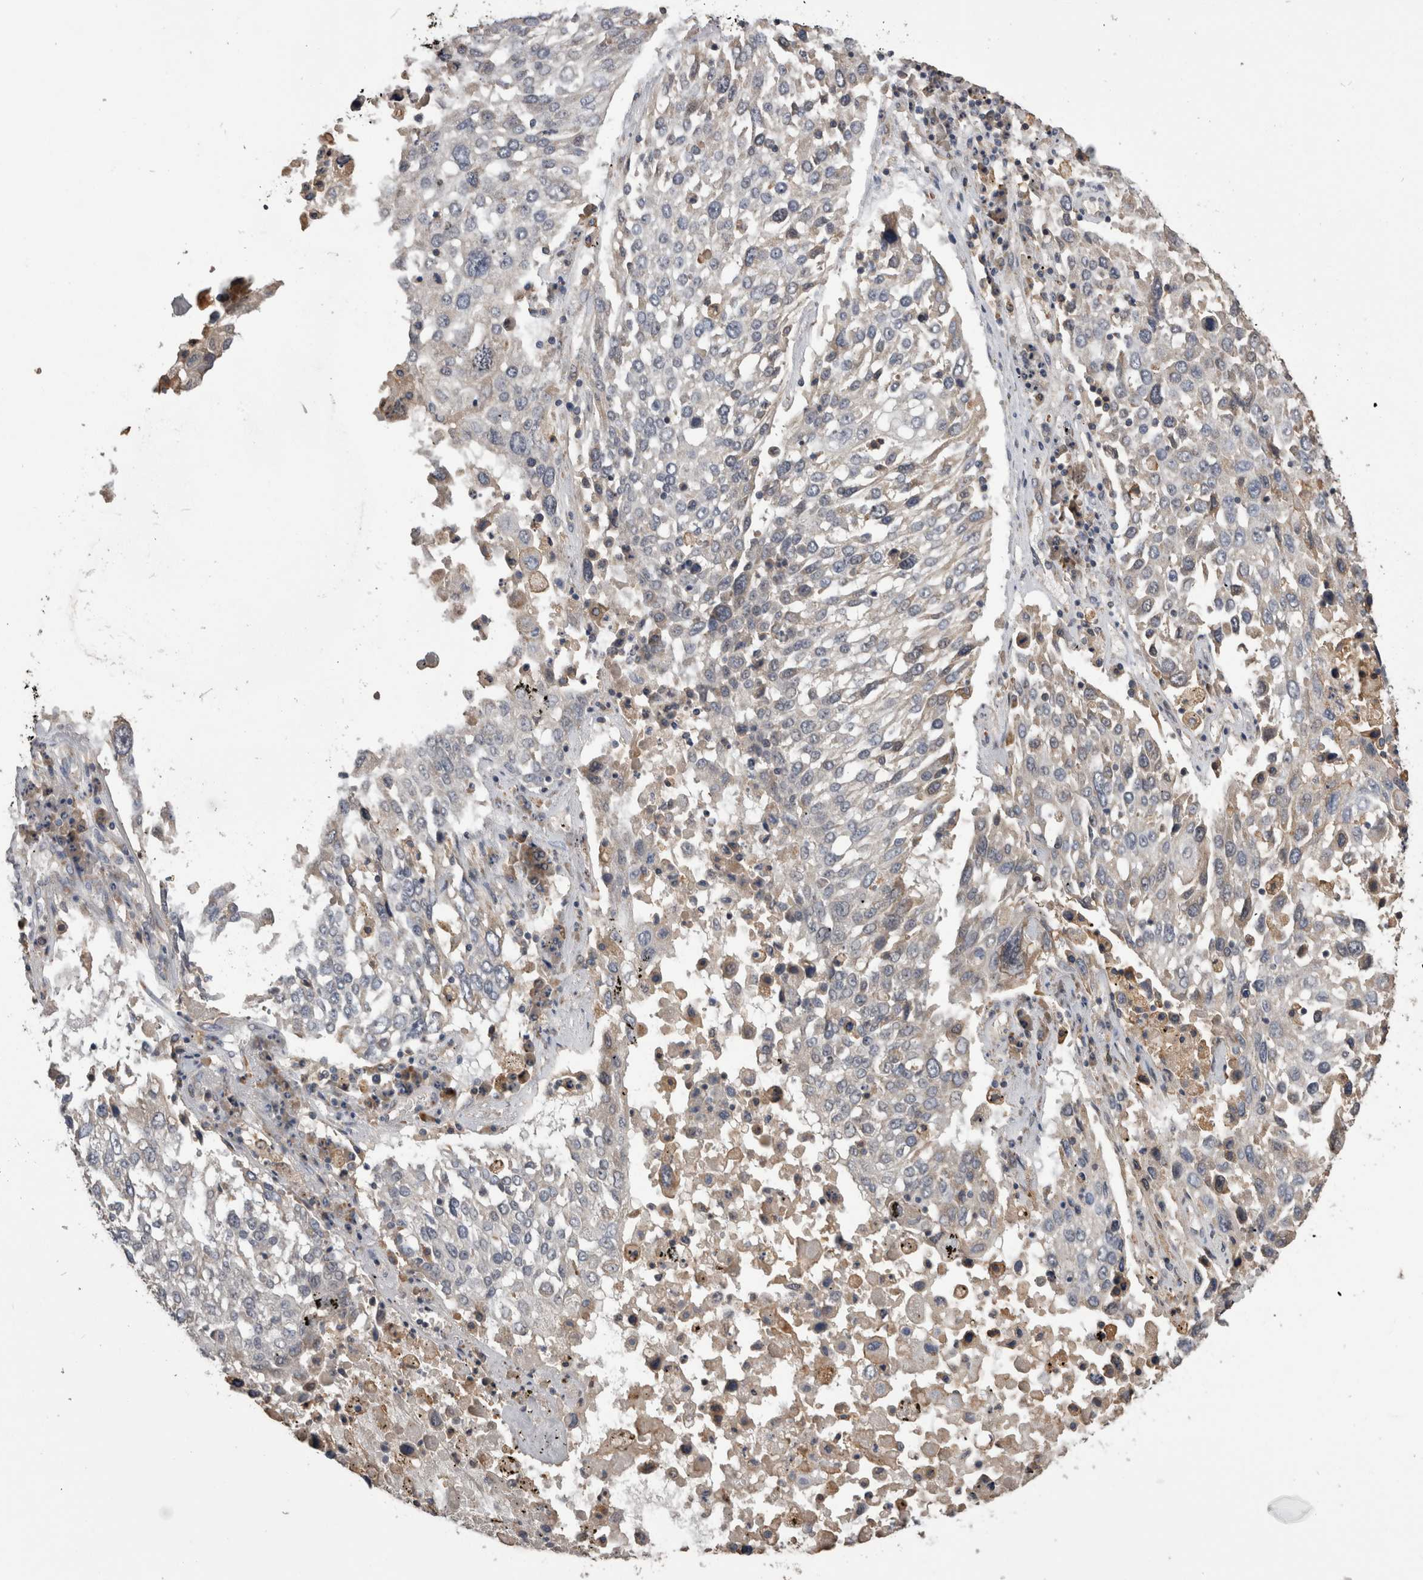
{"staining": {"intensity": "negative", "quantity": "none", "location": "none"}, "tissue": "lung cancer", "cell_type": "Tumor cells", "image_type": "cancer", "snomed": [{"axis": "morphology", "description": "Squamous cell carcinoma, NOS"}, {"axis": "topography", "description": "Lung"}], "caption": "Immunohistochemistry micrograph of neoplastic tissue: human squamous cell carcinoma (lung) stained with DAB (3,3'-diaminobenzidine) displays no significant protein staining in tumor cells.", "gene": "ANXA13", "patient": {"sex": "male", "age": 65}}